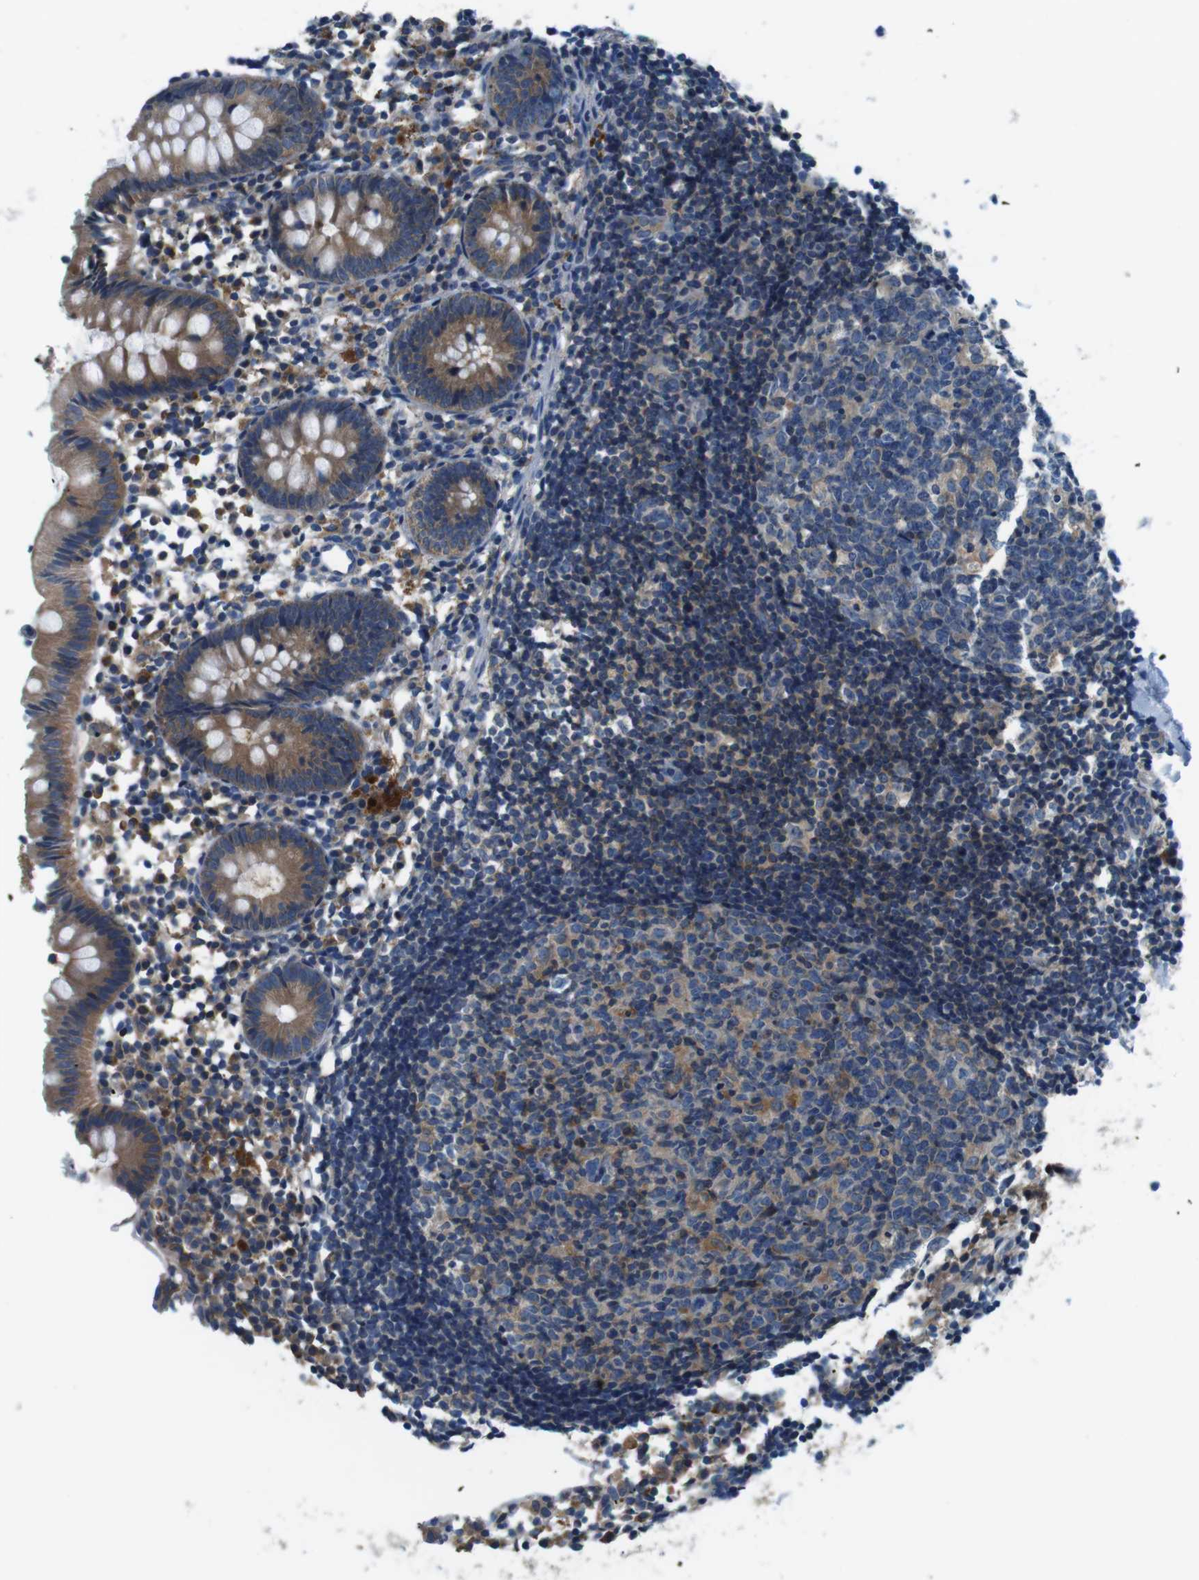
{"staining": {"intensity": "moderate", "quantity": ">75%", "location": "cytoplasmic/membranous"}, "tissue": "appendix", "cell_type": "Glandular cells", "image_type": "normal", "snomed": [{"axis": "morphology", "description": "Normal tissue, NOS"}, {"axis": "topography", "description": "Appendix"}], "caption": "Protein staining displays moderate cytoplasmic/membranous expression in approximately >75% of glandular cells in normal appendix.", "gene": "DENND4C", "patient": {"sex": "female", "age": 20}}